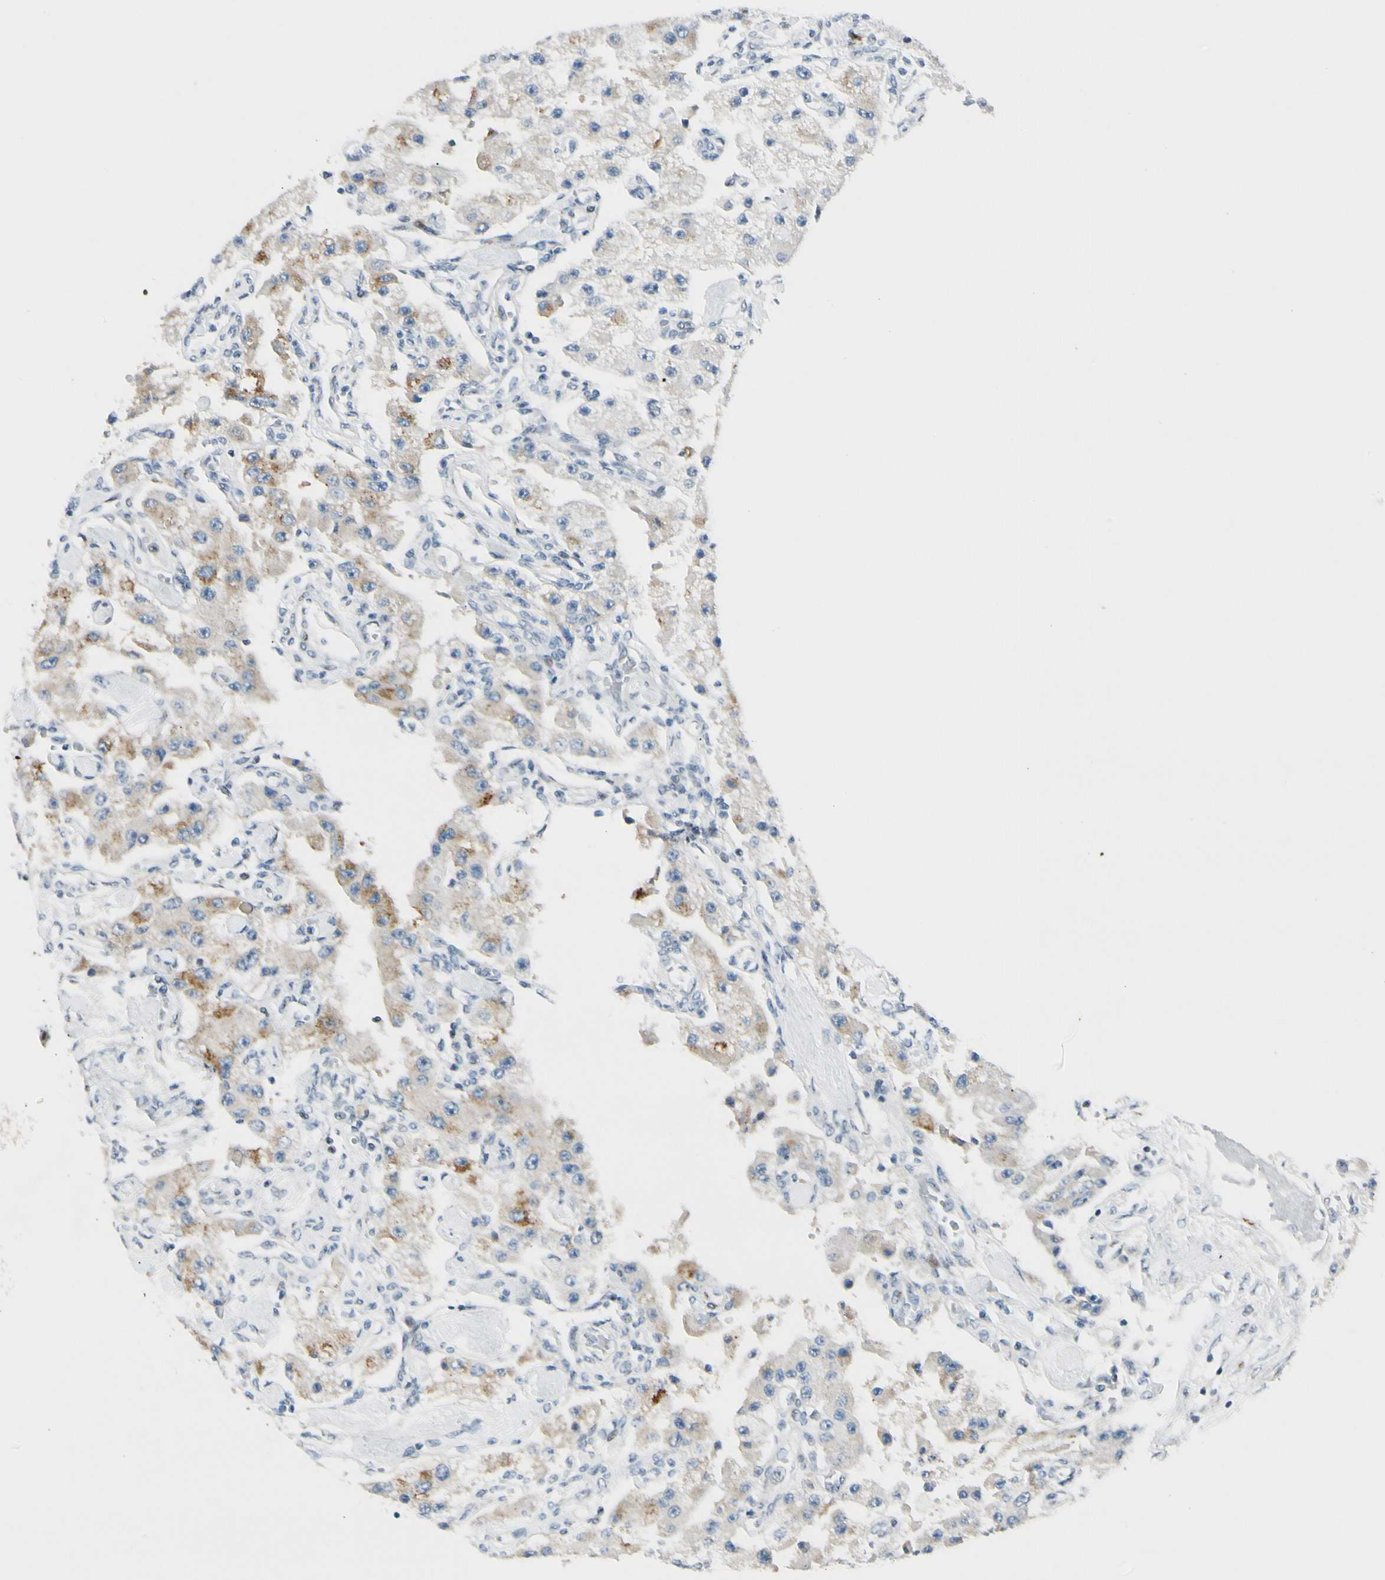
{"staining": {"intensity": "moderate", "quantity": "<25%", "location": "cytoplasmic/membranous"}, "tissue": "carcinoid", "cell_type": "Tumor cells", "image_type": "cancer", "snomed": [{"axis": "morphology", "description": "Carcinoid, malignant, NOS"}, {"axis": "topography", "description": "Pancreas"}], "caption": "Immunohistochemistry (IHC) (DAB) staining of human carcinoid demonstrates moderate cytoplasmic/membranous protein staining in approximately <25% of tumor cells.", "gene": "B4GALNT1", "patient": {"sex": "male", "age": 41}}